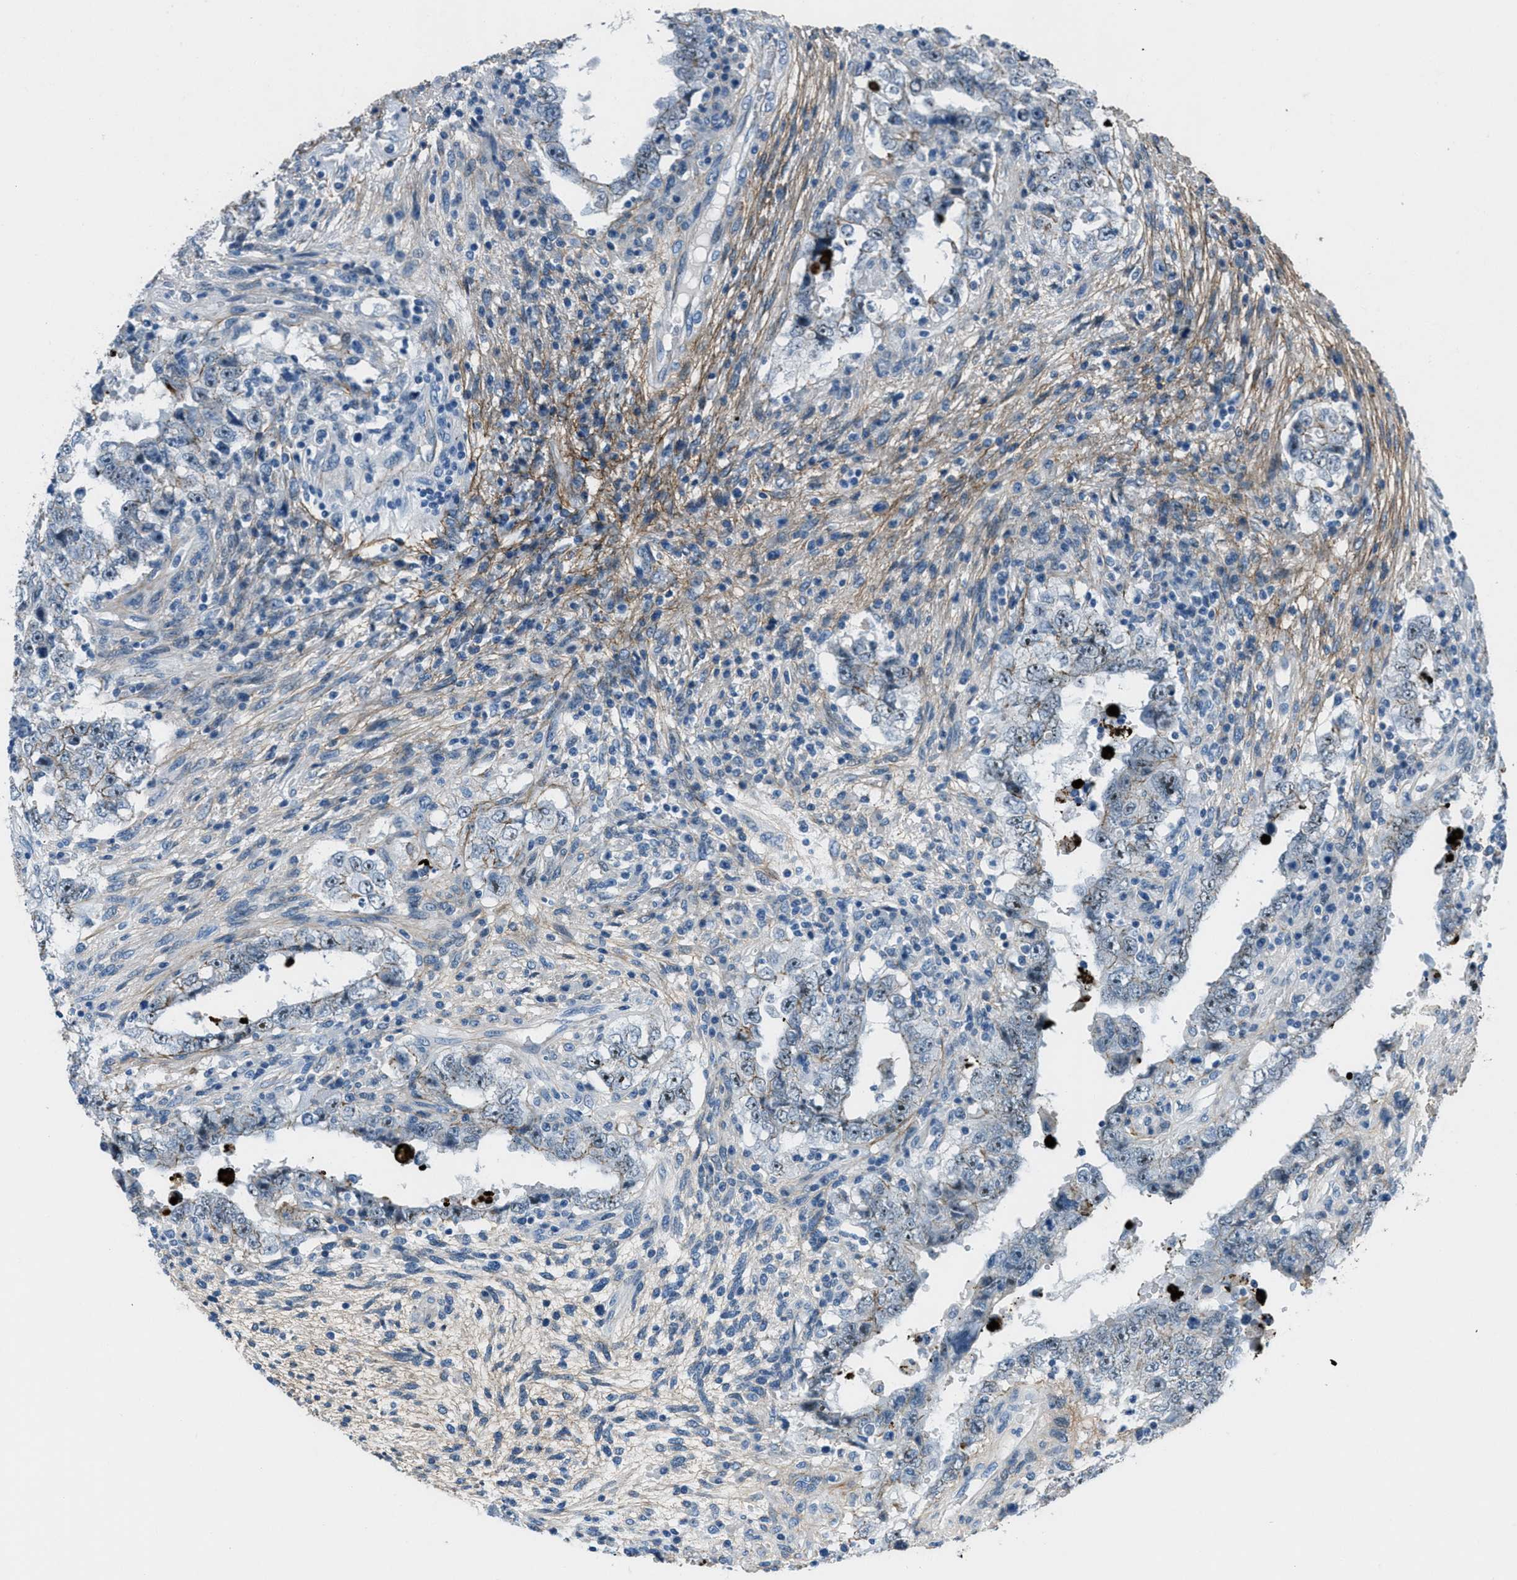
{"staining": {"intensity": "weak", "quantity": "<25%", "location": "cytoplasmic/membranous"}, "tissue": "testis cancer", "cell_type": "Tumor cells", "image_type": "cancer", "snomed": [{"axis": "morphology", "description": "Carcinoma, Embryonal, NOS"}, {"axis": "topography", "description": "Testis"}], "caption": "Testis embryonal carcinoma was stained to show a protein in brown. There is no significant expression in tumor cells. (Immunohistochemistry (ihc), brightfield microscopy, high magnification).", "gene": "FBN1", "patient": {"sex": "male", "age": 26}}